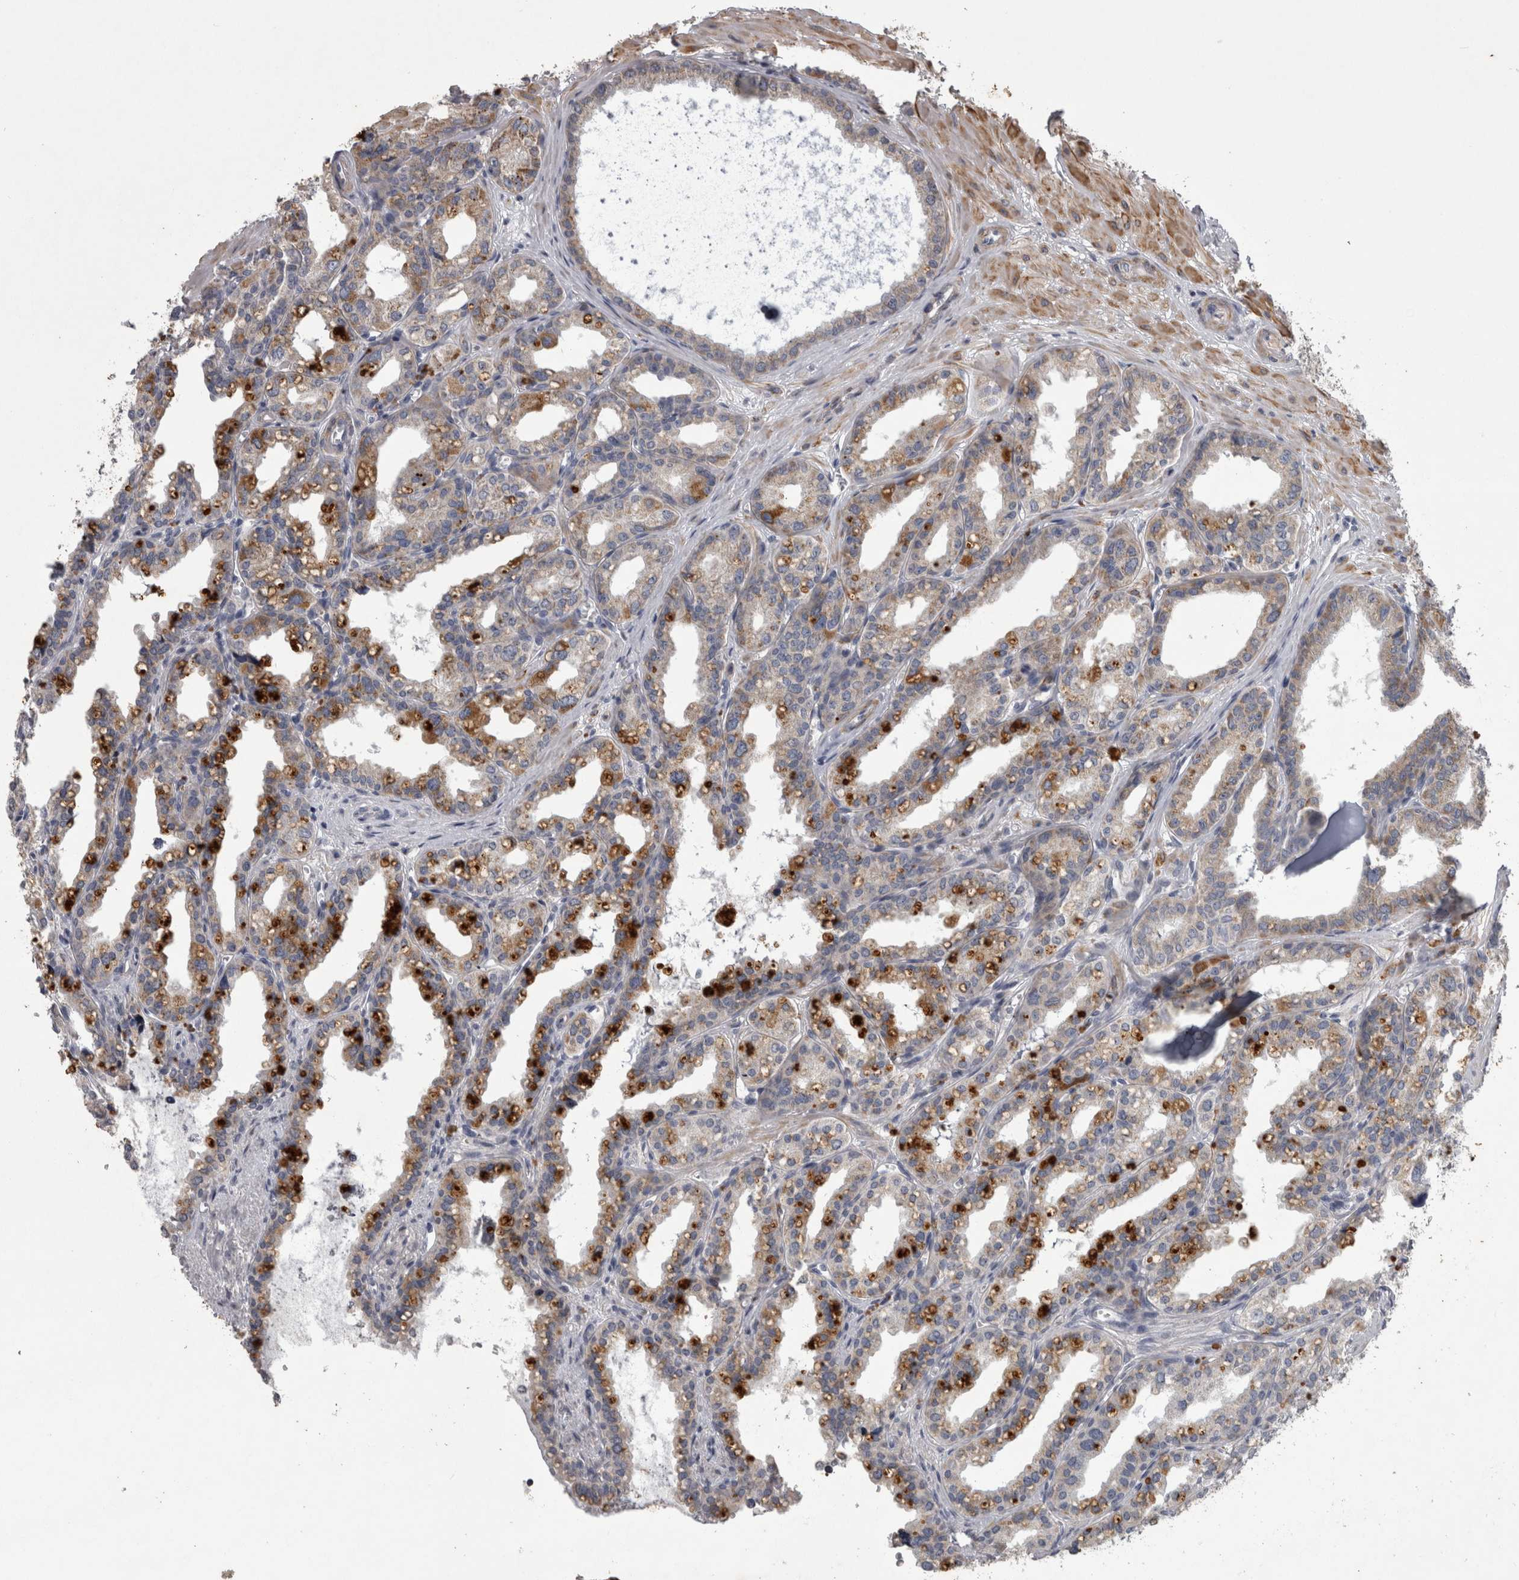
{"staining": {"intensity": "moderate", "quantity": "25%-75%", "location": "cytoplasmic/membranous"}, "tissue": "seminal vesicle", "cell_type": "Glandular cells", "image_type": "normal", "snomed": [{"axis": "morphology", "description": "Normal tissue, NOS"}, {"axis": "topography", "description": "Prostate"}, {"axis": "topography", "description": "Seminal veicle"}], "caption": "A histopathology image of seminal vesicle stained for a protein displays moderate cytoplasmic/membranous brown staining in glandular cells. (DAB (3,3'-diaminobenzidine) IHC, brown staining for protein, blue staining for nuclei).", "gene": "DBT", "patient": {"sex": "male", "age": 51}}